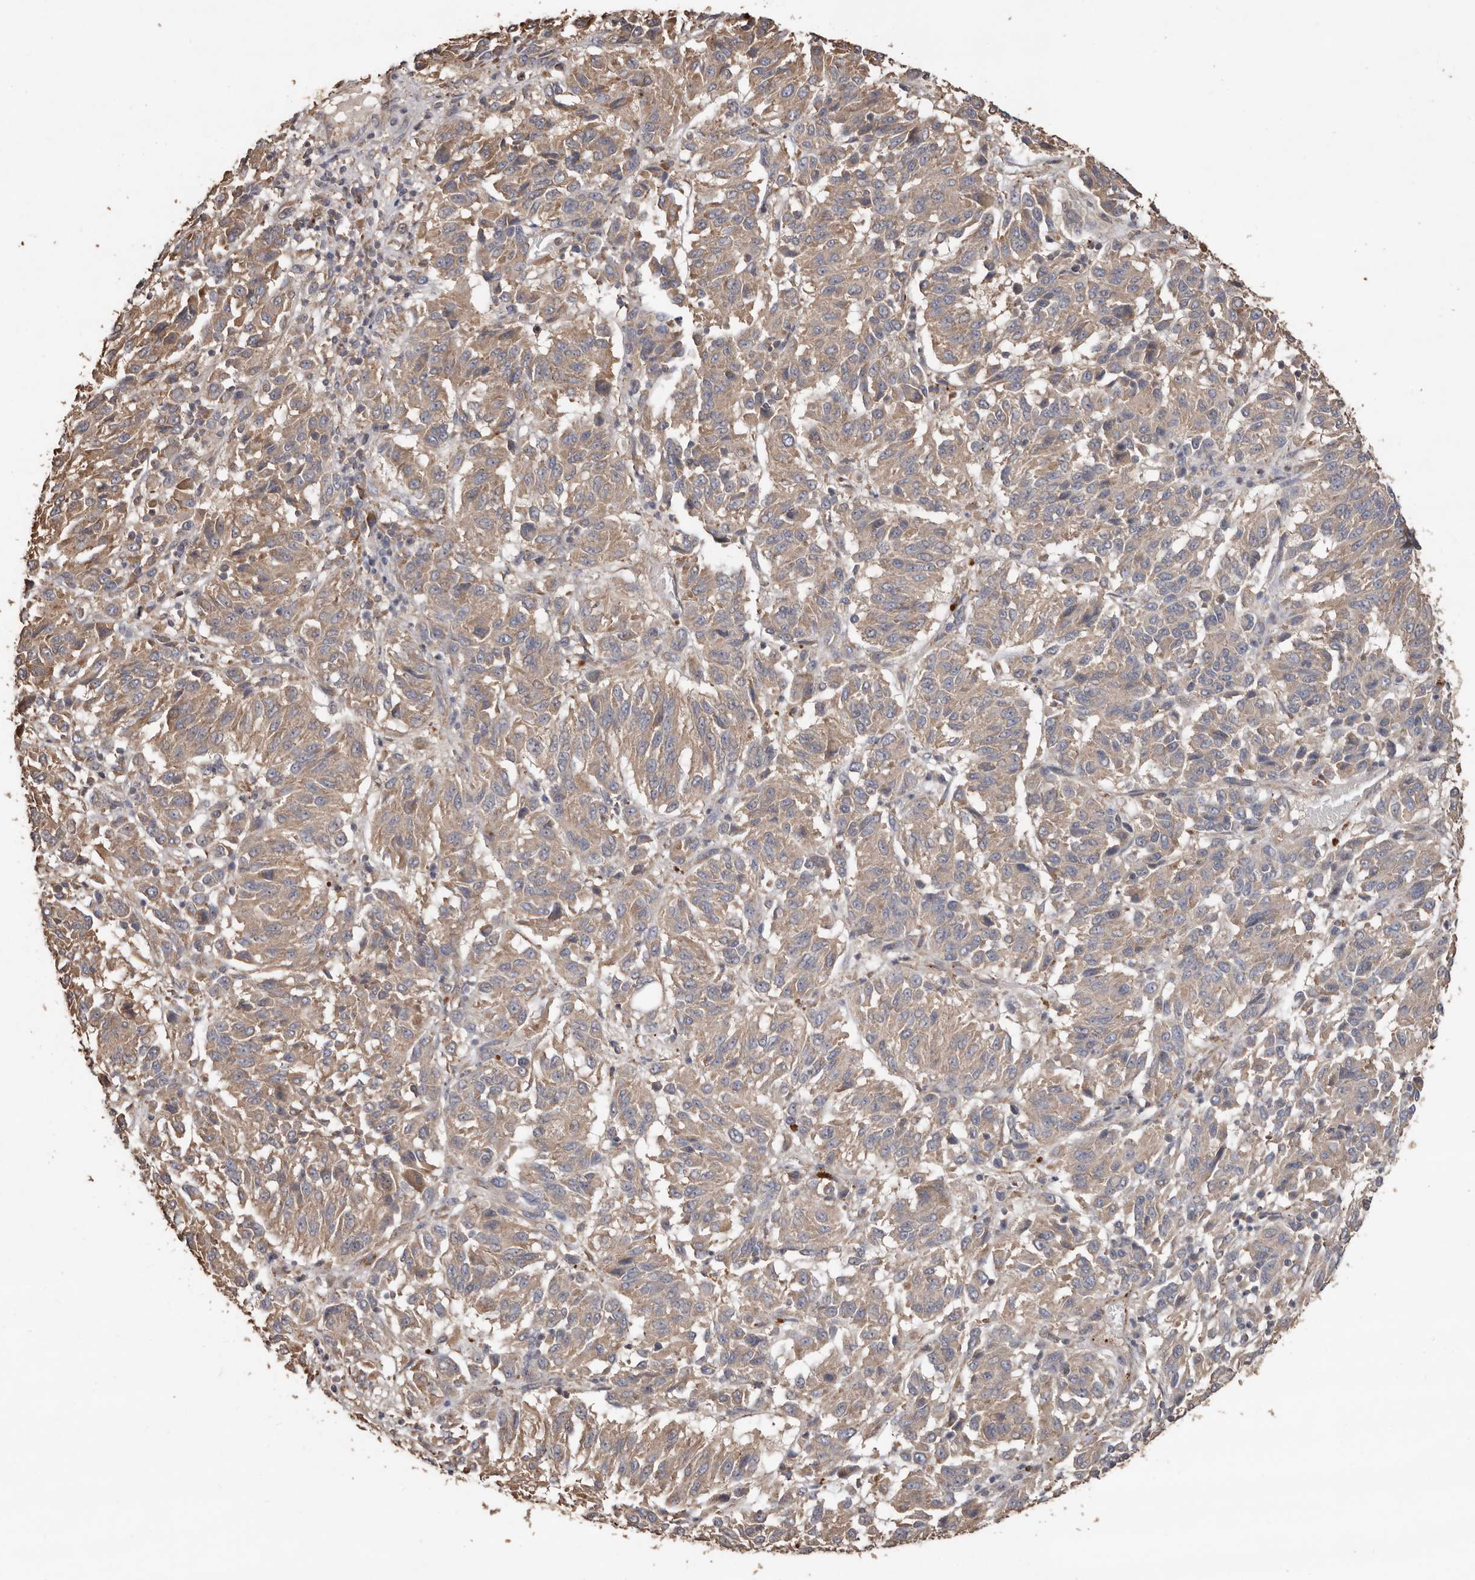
{"staining": {"intensity": "moderate", "quantity": ">75%", "location": "cytoplasmic/membranous"}, "tissue": "melanoma", "cell_type": "Tumor cells", "image_type": "cancer", "snomed": [{"axis": "morphology", "description": "Malignant melanoma, NOS"}, {"axis": "topography", "description": "Skin"}], "caption": "About >75% of tumor cells in malignant melanoma show moderate cytoplasmic/membranous protein positivity as visualized by brown immunohistochemical staining.", "gene": "FLCN", "patient": {"sex": "female", "age": 82}}